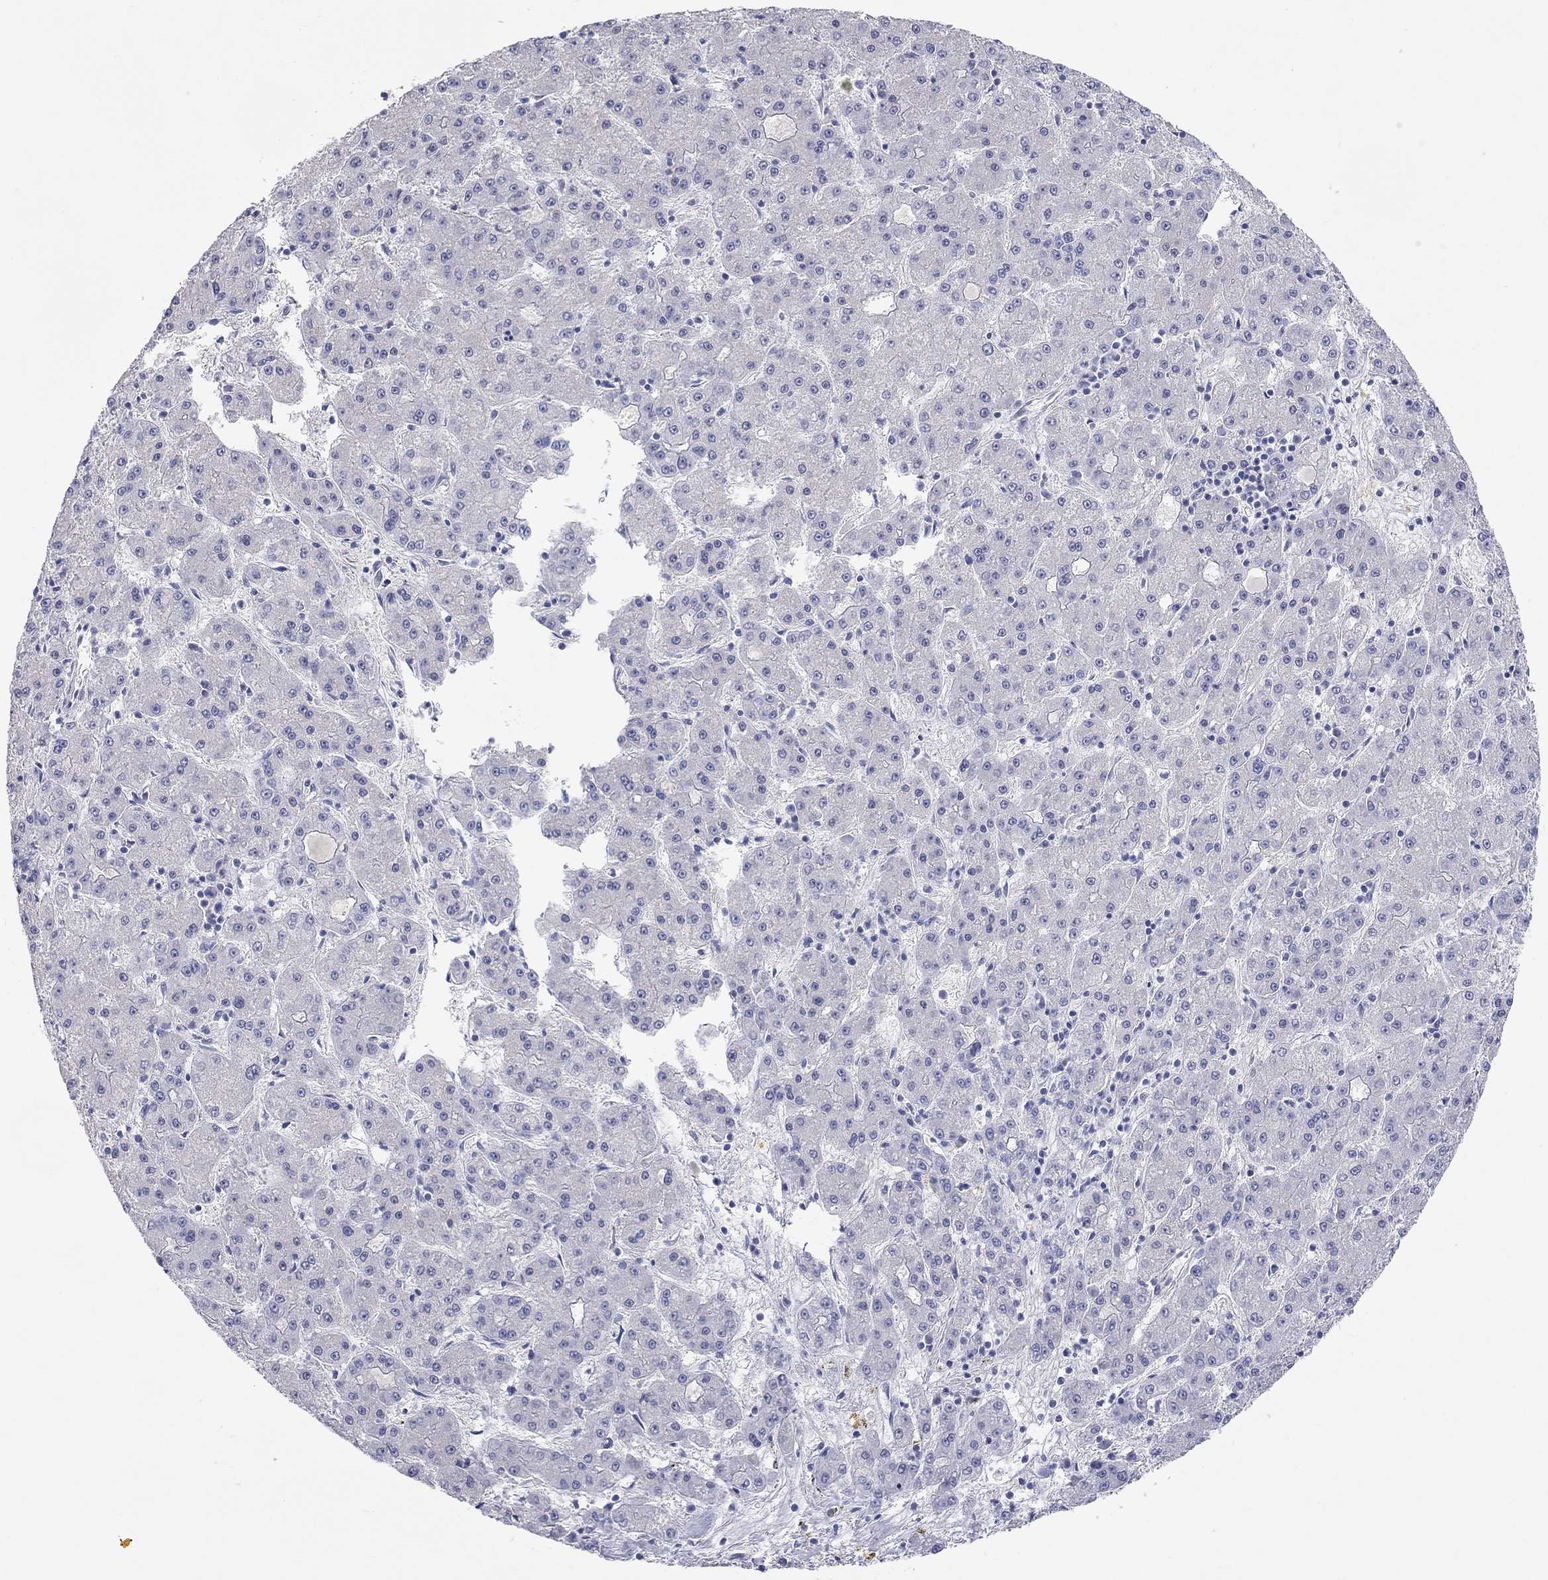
{"staining": {"intensity": "negative", "quantity": "none", "location": "none"}, "tissue": "liver cancer", "cell_type": "Tumor cells", "image_type": "cancer", "snomed": [{"axis": "morphology", "description": "Carcinoma, Hepatocellular, NOS"}, {"axis": "topography", "description": "Liver"}], "caption": "The histopathology image displays no staining of tumor cells in liver cancer. The staining is performed using DAB brown chromogen with nuclei counter-stained in using hematoxylin.", "gene": "PCDHGC5", "patient": {"sex": "male", "age": 73}}